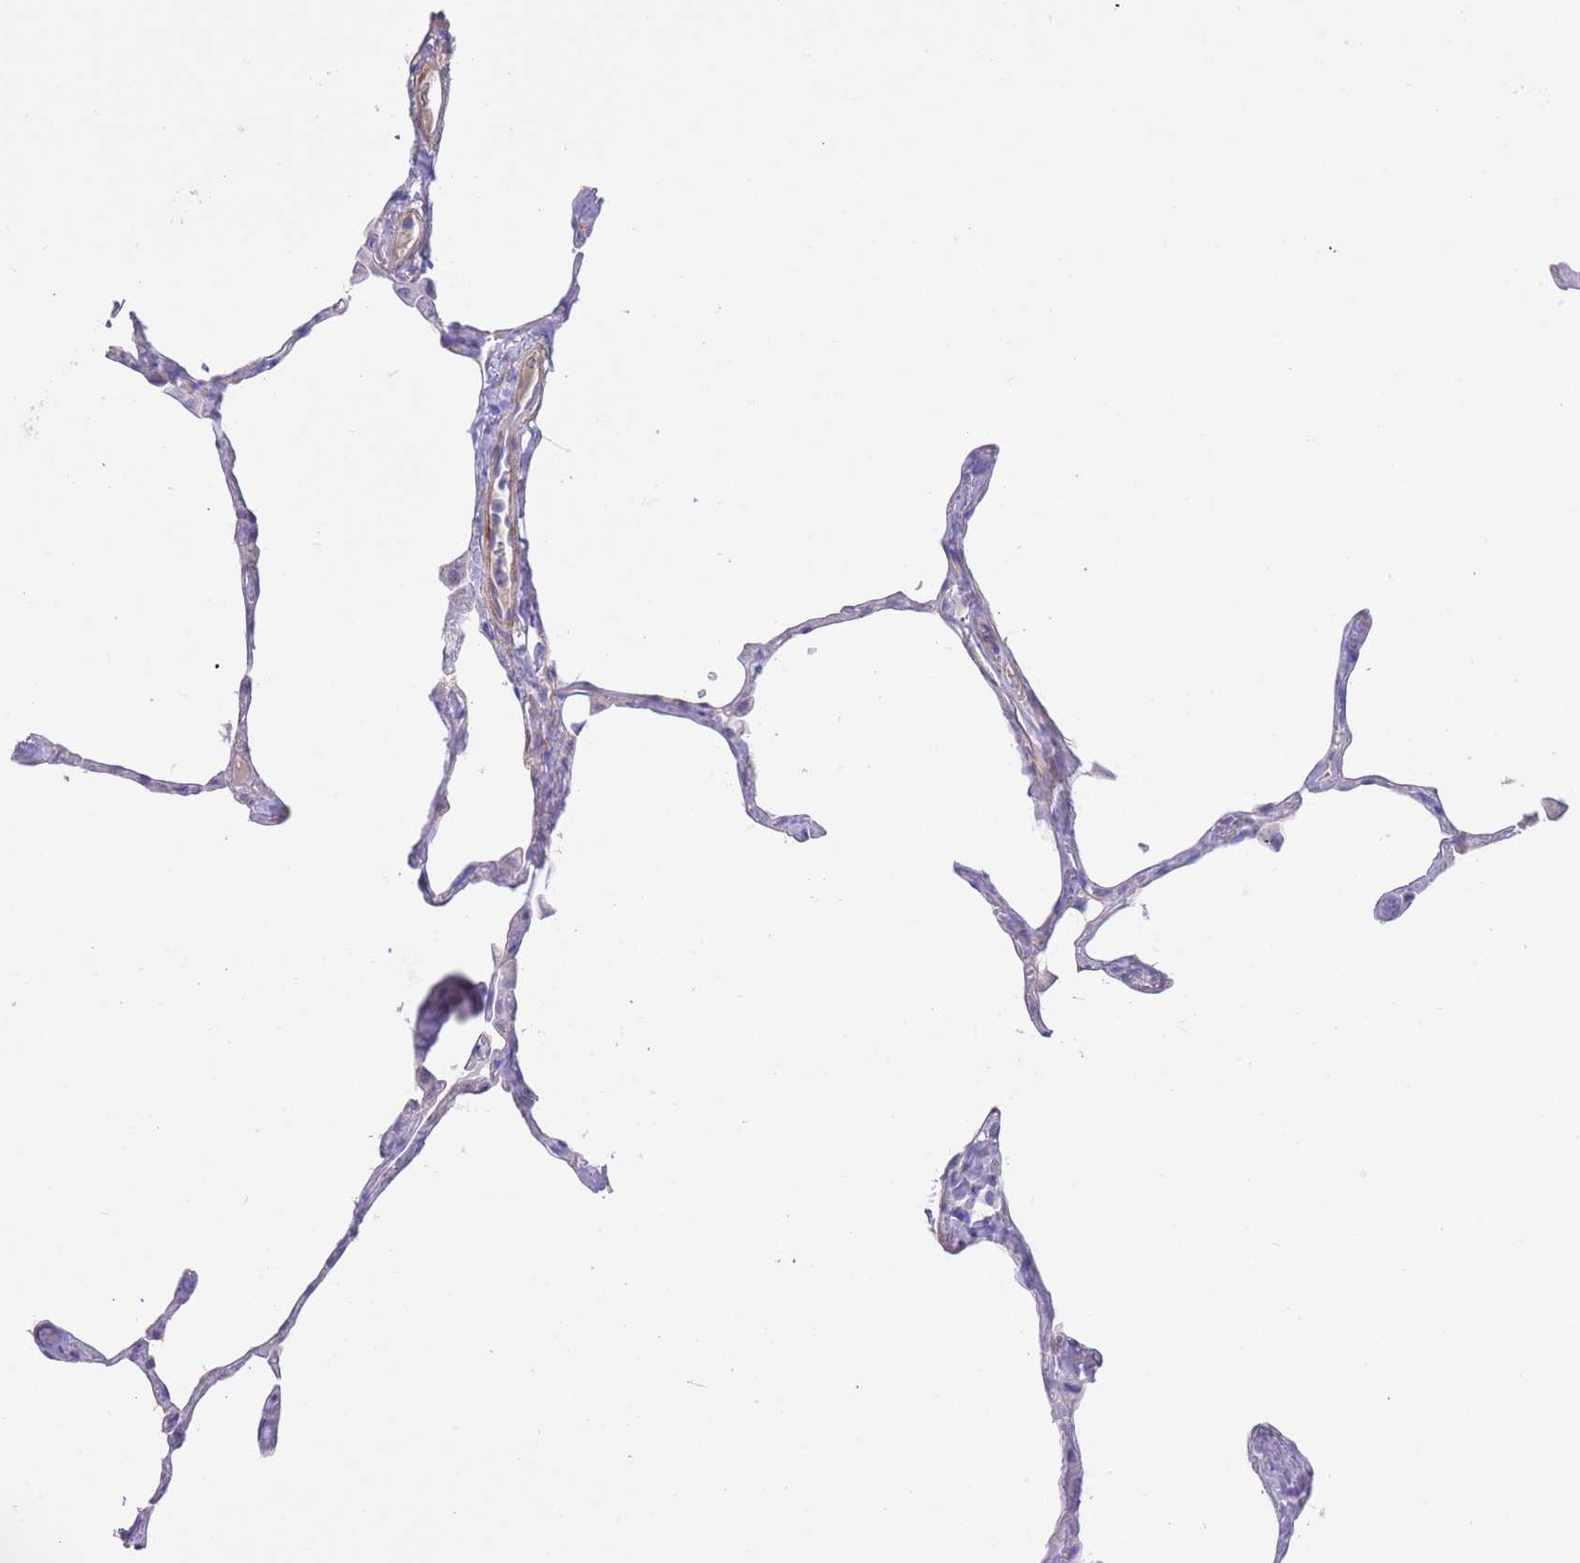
{"staining": {"intensity": "negative", "quantity": "none", "location": "none"}, "tissue": "lung", "cell_type": "Alveolar cells", "image_type": "normal", "snomed": [{"axis": "morphology", "description": "Normal tissue, NOS"}, {"axis": "topography", "description": "Lung"}], "caption": "This is an IHC photomicrograph of unremarkable human lung. There is no staining in alveolar cells.", "gene": "PGM1", "patient": {"sex": "male", "age": 65}}